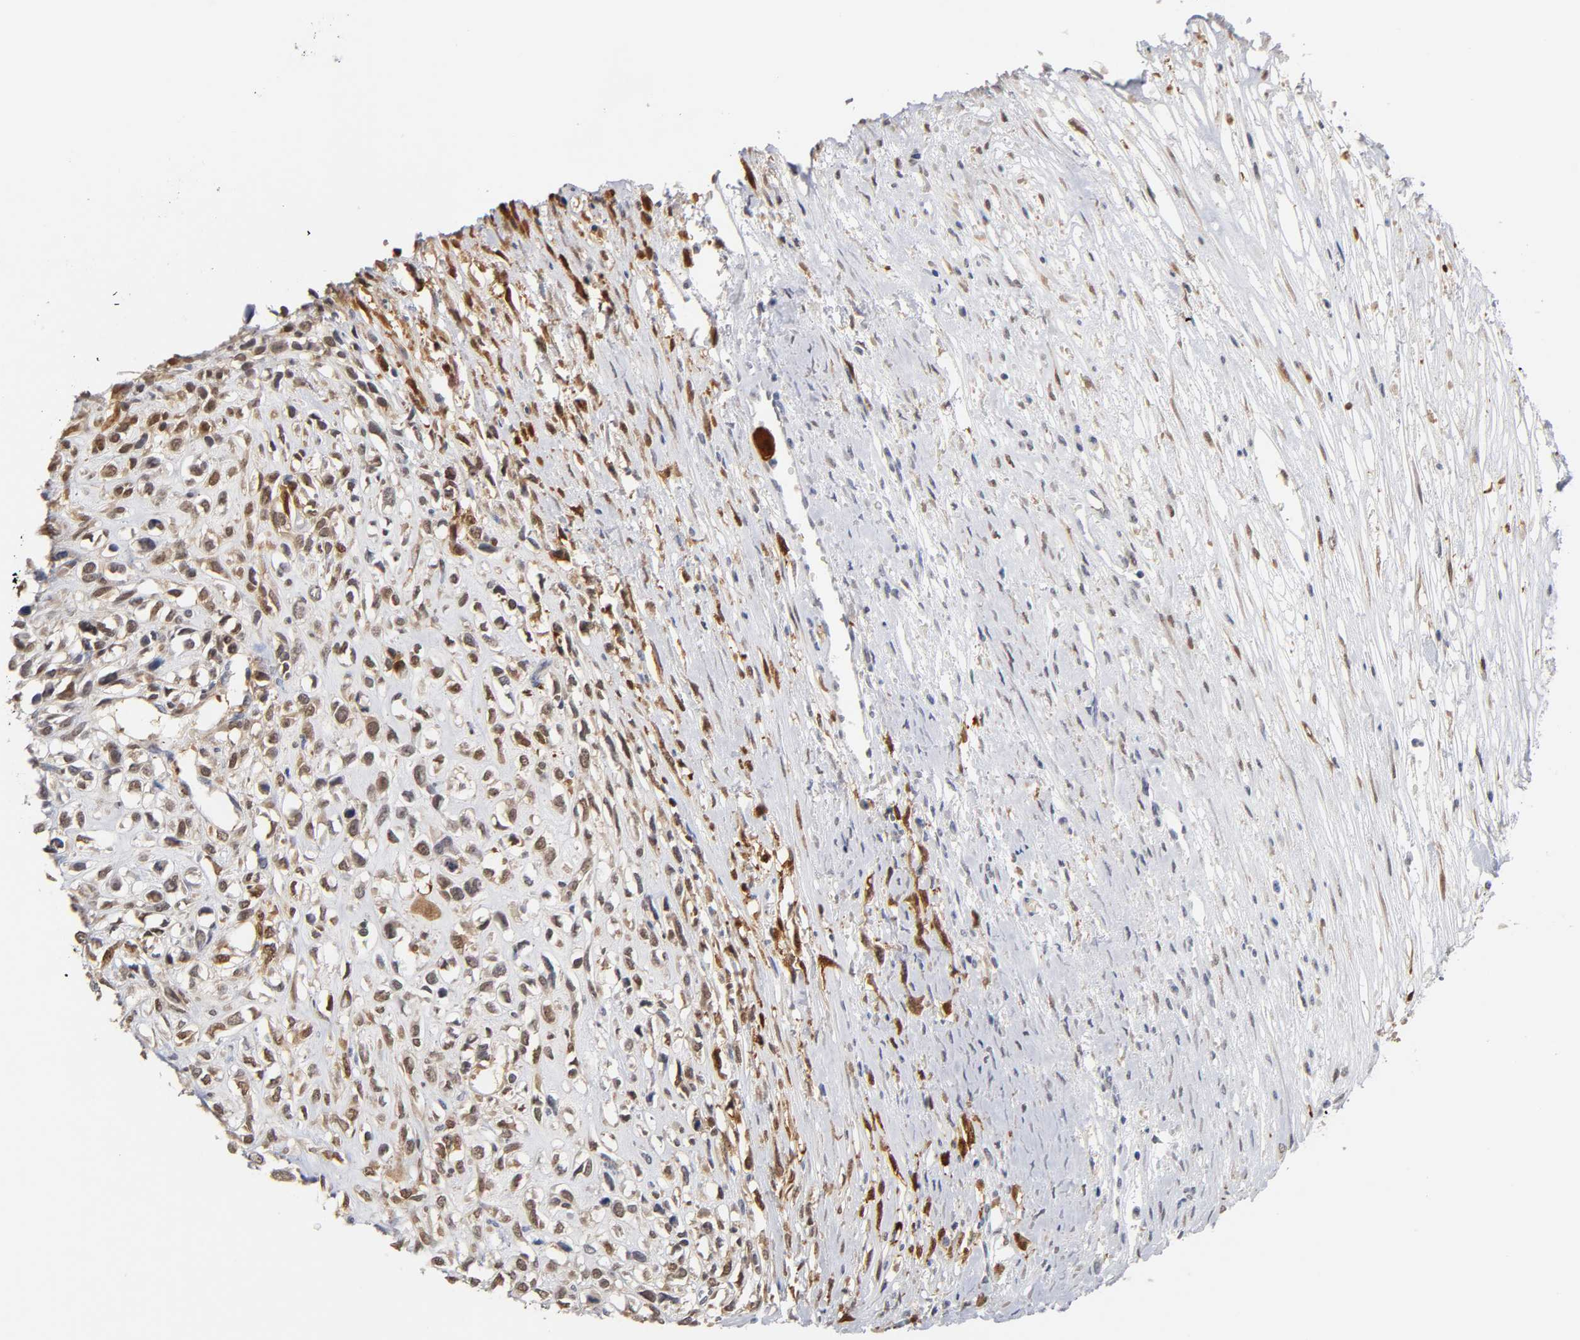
{"staining": {"intensity": "strong", "quantity": ">75%", "location": "cytoplasmic/membranous,nuclear"}, "tissue": "head and neck cancer", "cell_type": "Tumor cells", "image_type": "cancer", "snomed": [{"axis": "morphology", "description": "Necrosis, NOS"}, {"axis": "morphology", "description": "Neoplasm, malignant, NOS"}, {"axis": "topography", "description": "Salivary gland"}, {"axis": "topography", "description": "Head-Neck"}], "caption": "Tumor cells show high levels of strong cytoplasmic/membranous and nuclear staining in approximately >75% of cells in head and neck cancer.", "gene": "CRABP2", "patient": {"sex": "male", "age": 43}}